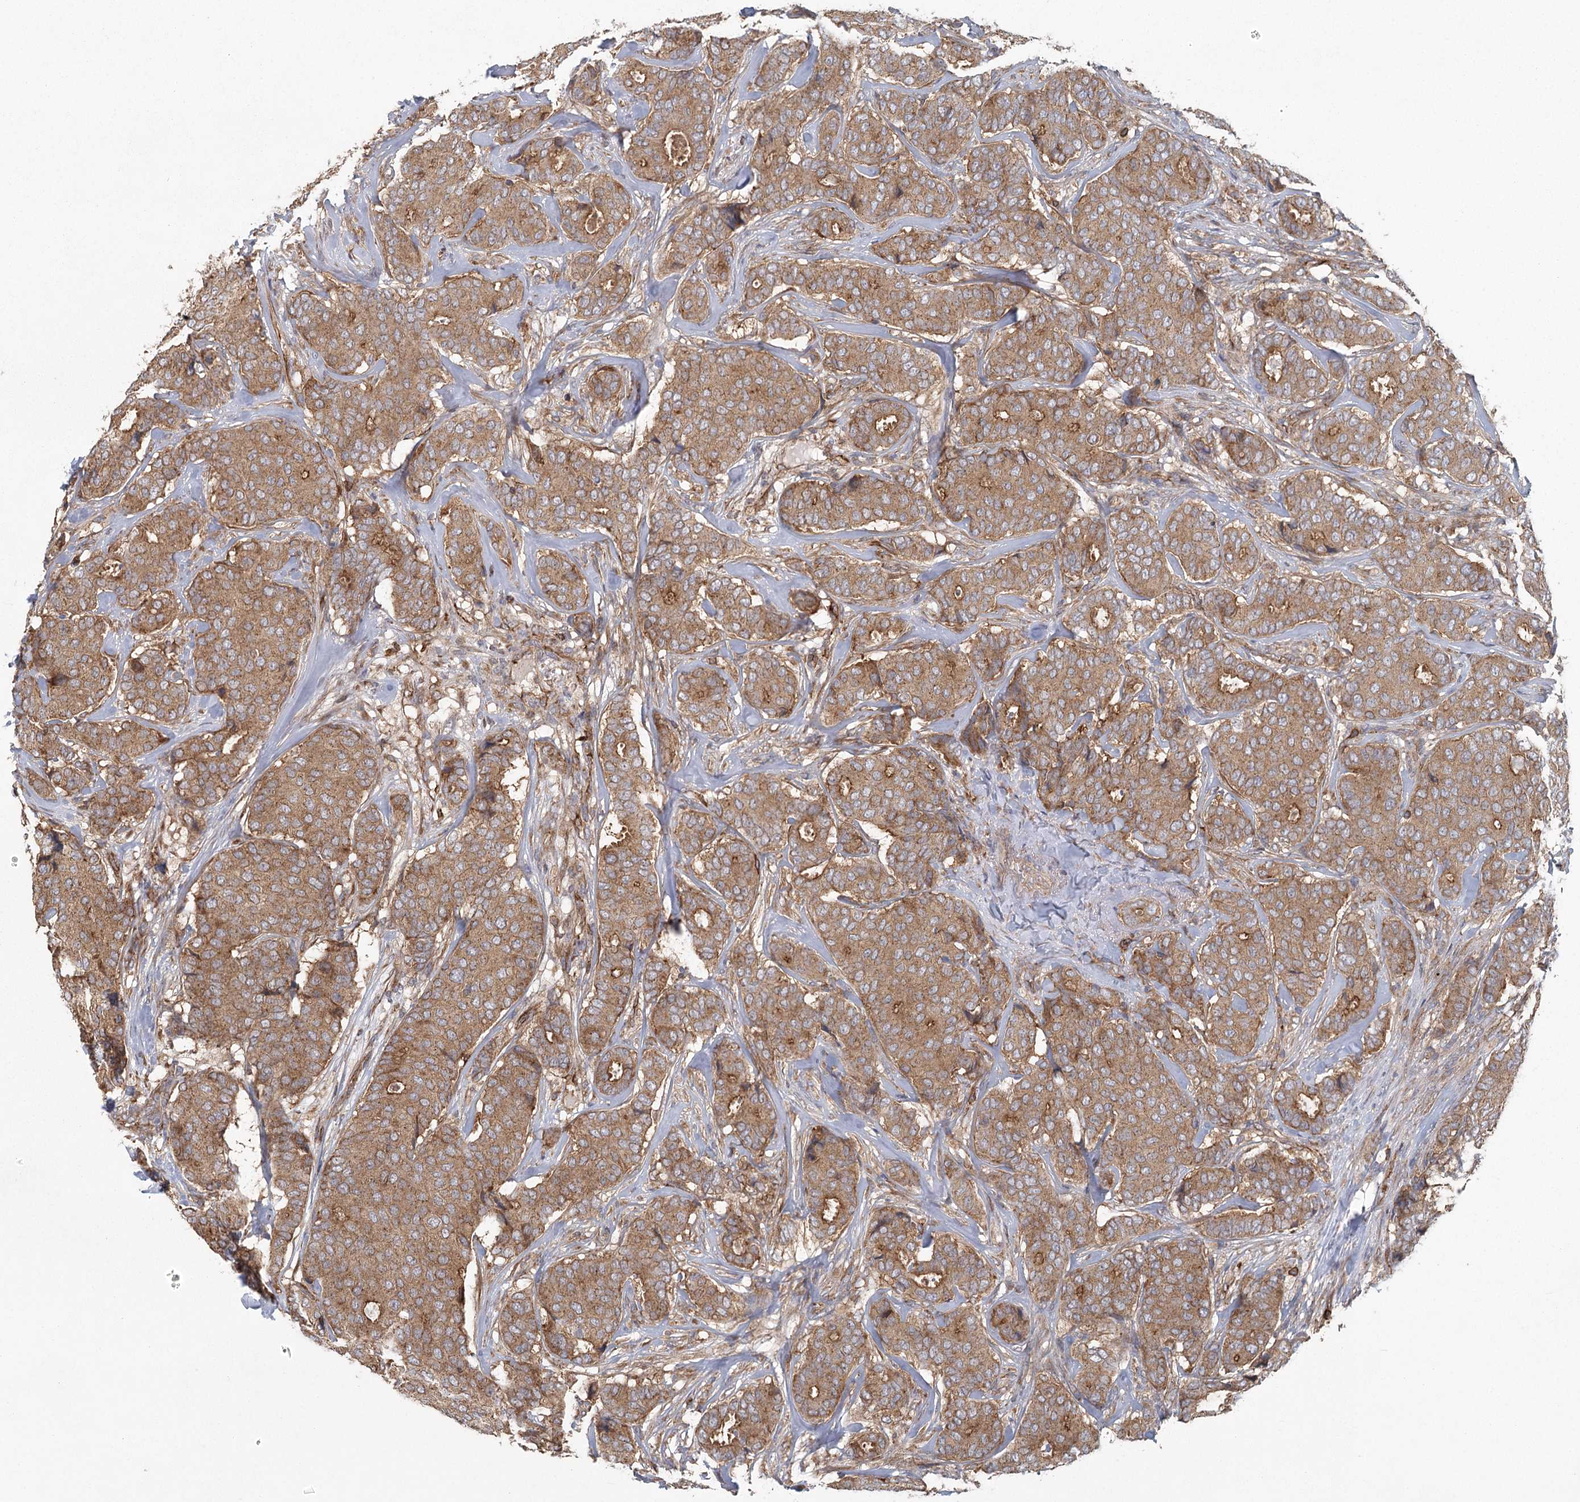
{"staining": {"intensity": "moderate", "quantity": ">75%", "location": "cytoplasmic/membranous"}, "tissue": "breast cancer", "cell_type": "Tumor cells", "image_type": "cancer", "snomed": [{"axis": "morphology", "description": "Duct carcinoma"}, {"axis": "topography", "description": "Breast"}], "caption": "Approximately >75% of tumor cells in breast cancer reveal moderate cytoplasmic/membranous protein positivity as visualized by brown immunohistochemical staining.", "gene": "PLEKHA7", "patient": {"sex": "female", "age": 75}}